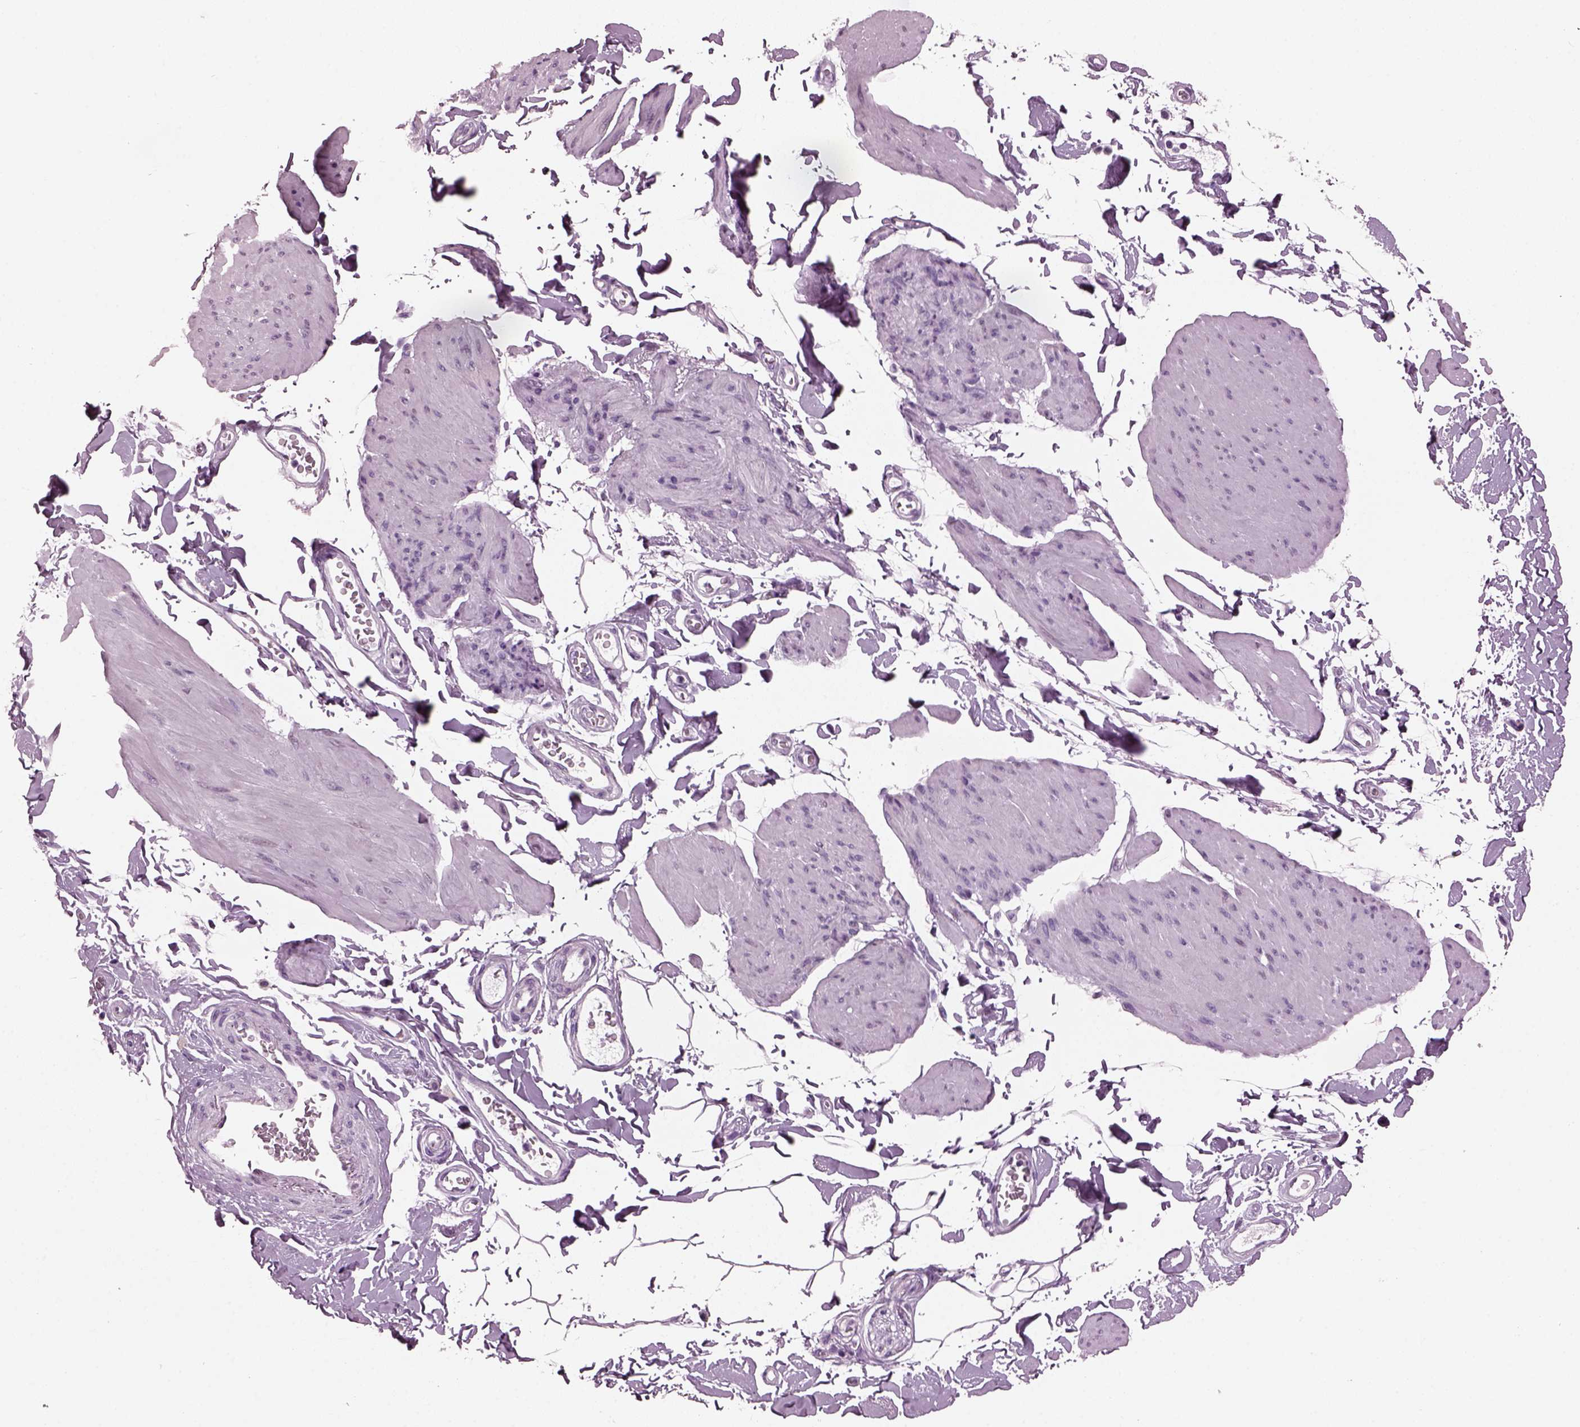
{"staining": {"intensity": "negative", "quantity": "none", "location": "none"}, "tissue": "smooth muscle", "cell_type": "Smooth muscle cells", "image_type": "normal", "snomed": [{"axis": "morphology", "description": "Normal tissue, NOS"}, {"axis": "topography", "description": "Adipose tissue"}, {"axis": "topography", "description": "Smooth muscle"}, {"axis": "topography", "description": "Peripheral nerve tissue"}], "caption": "Protein analysis of normal smooth muscle exhibits no significant positivity in smooth muscle cells.", "gene": "KRTAP3", "patient": {"sex": "male", "age": 83}}